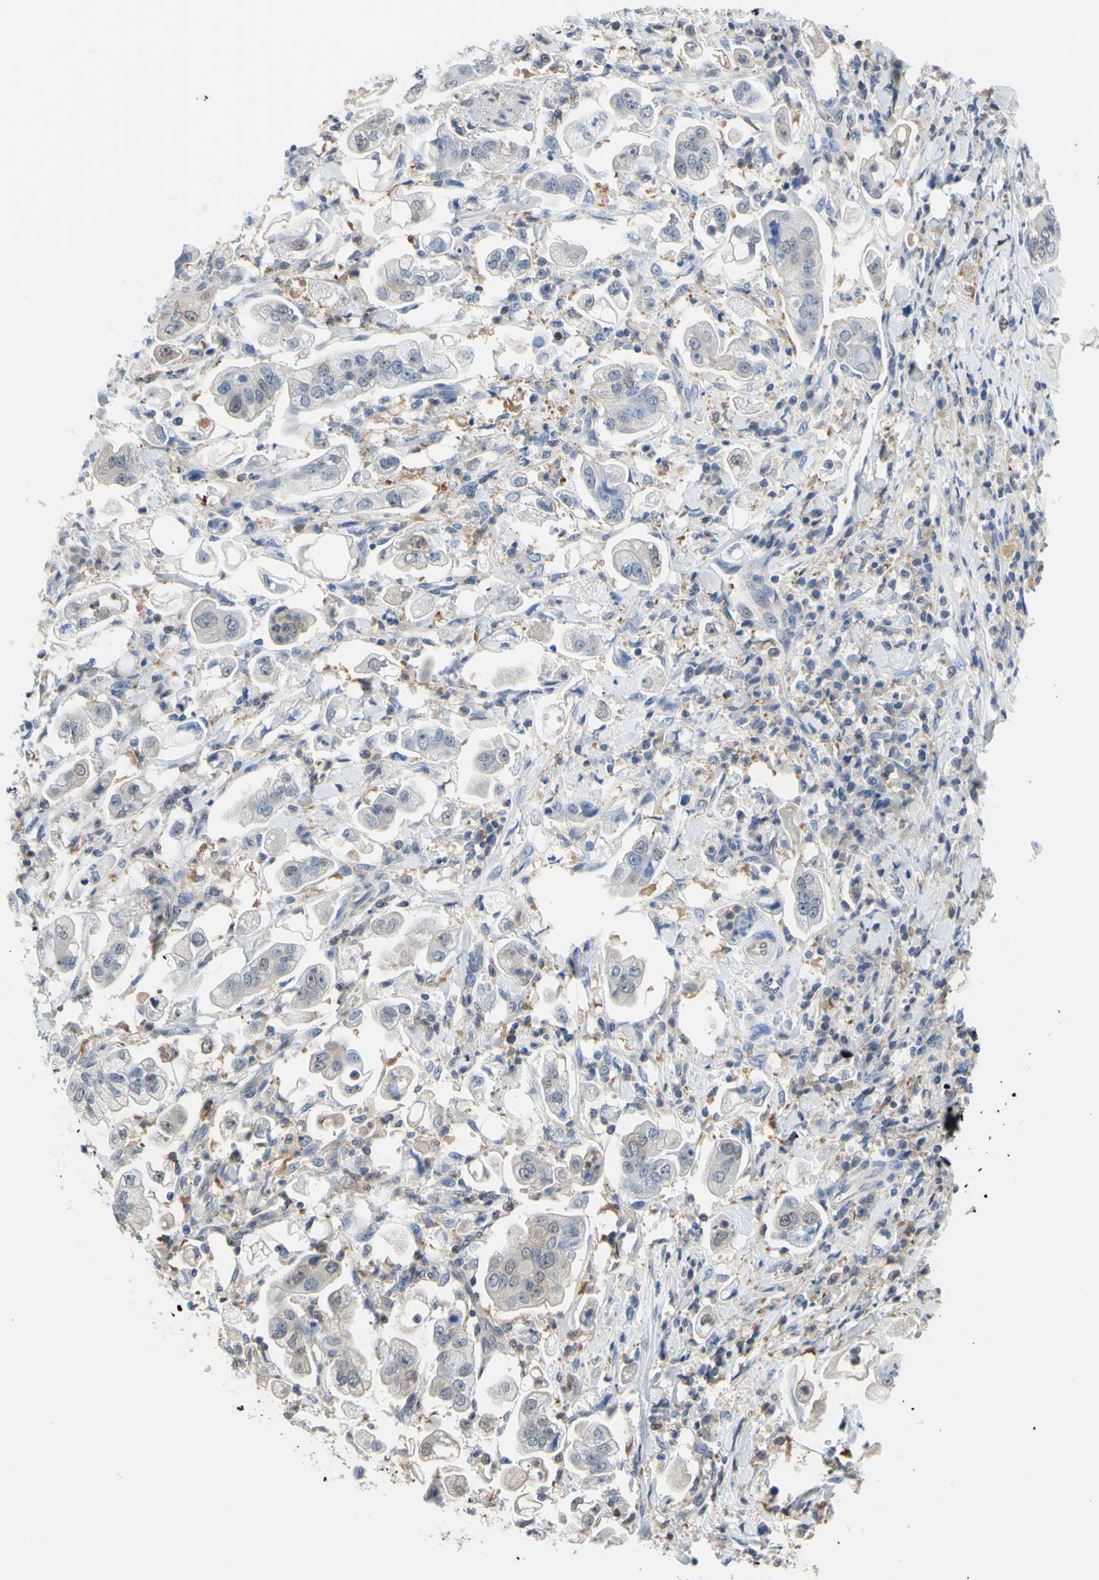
{"staining": {"intensity": "negative", "quantity": "none", "location": "none"}, "tissue": "stomach cancer", "cell_type": "Tumor cells", "image_type": "cancer", "snomed": [{"axis": "morphology", "description": "Adenocarcinoma, NOS"}, {"axis": "topography", "description": "Stomach"}], "caption": "Immunohistochemistry photomicrograph of human stomach cancer stained for a protein (brown), which demonstrates no staining in tumor cells.", "gene": "UPK3B", "patient": {"sex": "male", "age": 62}}